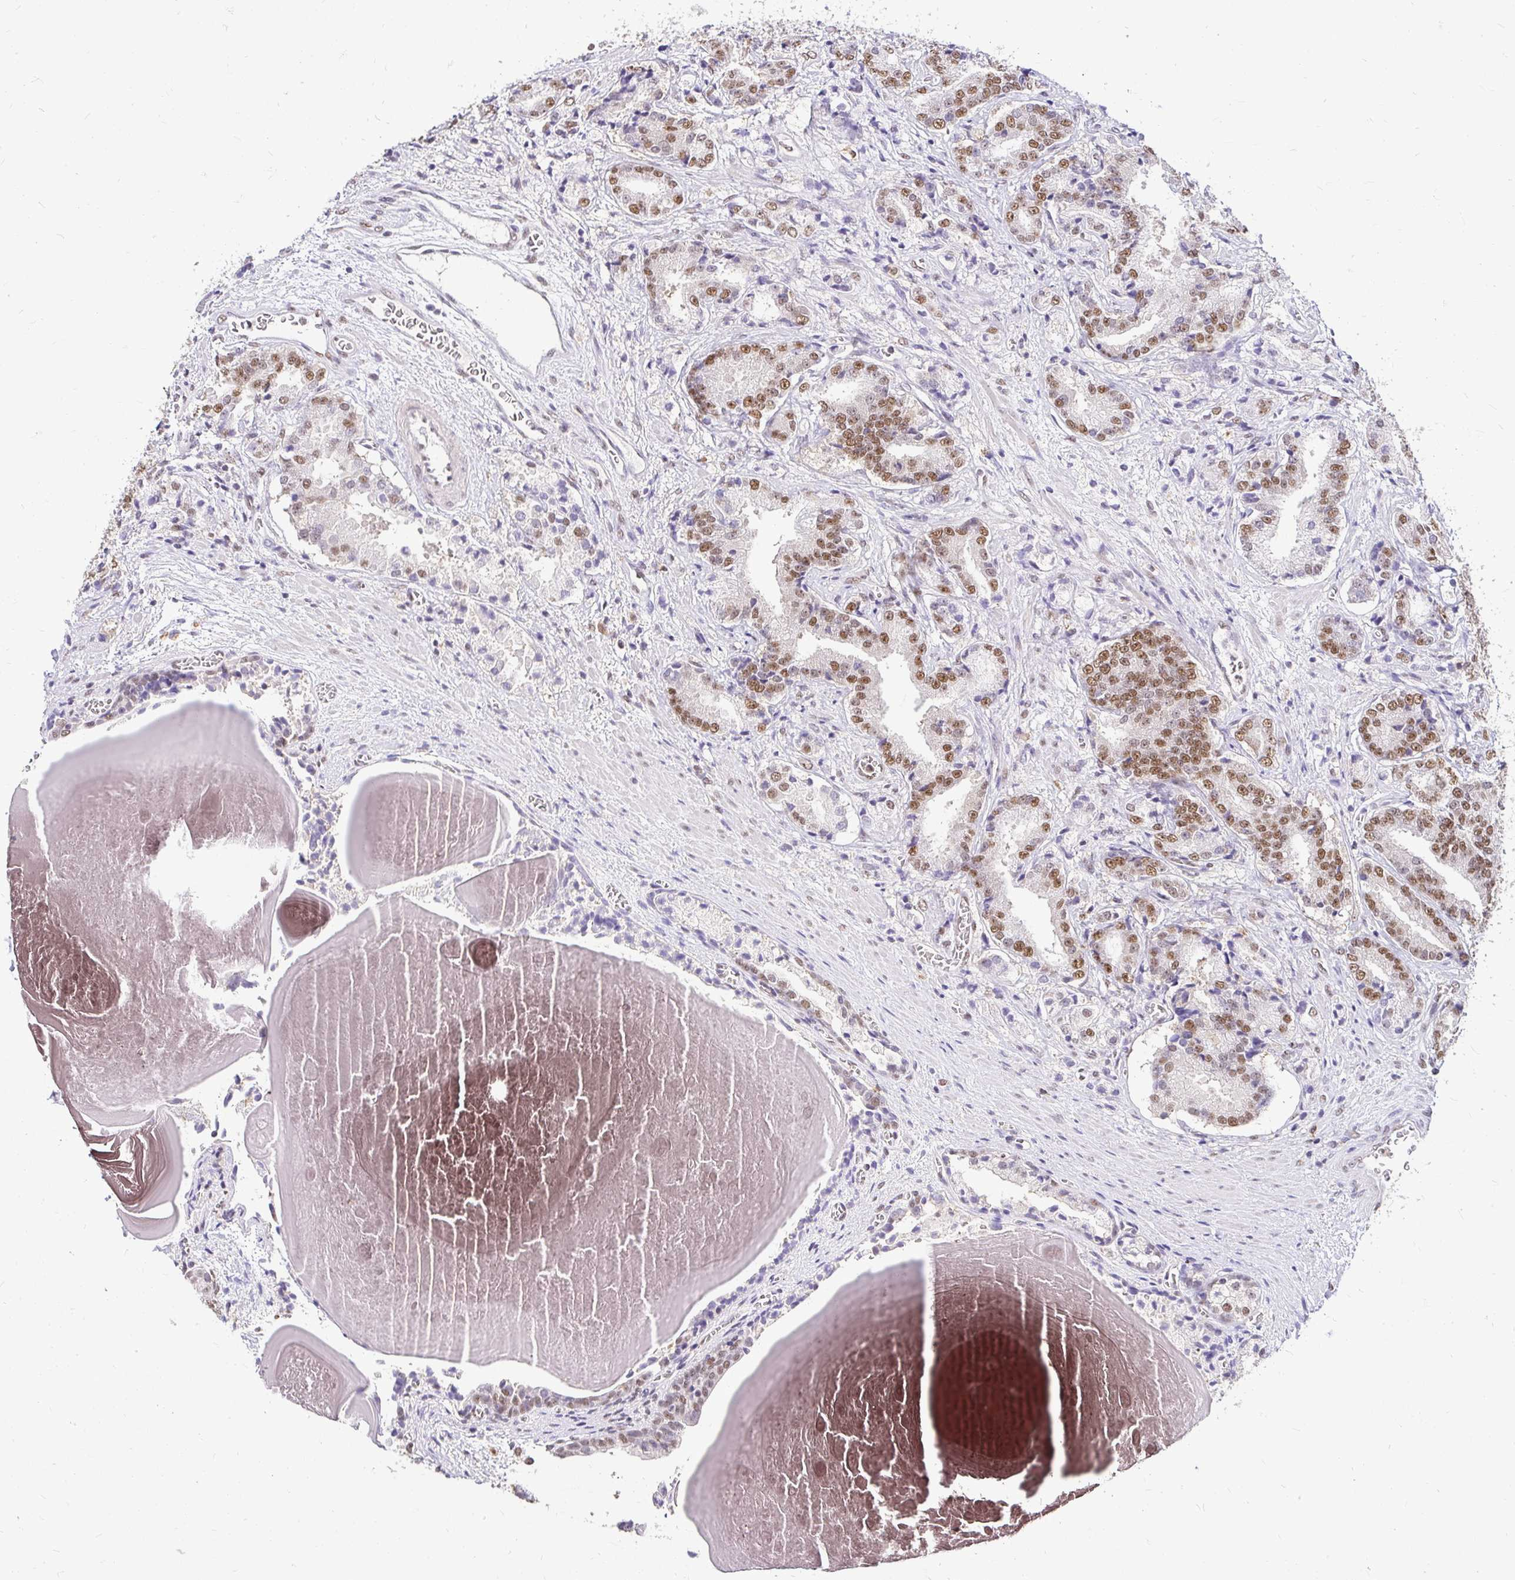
{"staining": {"intensity": "moderate", "quantity": ">75%", "location": "nuclear"}, "tissue": "prostate cancer", "cell_type": "Tumor cells", "image_type": "cancer", "snomed": [{"axis": "morphology", "description": "Adenocarcinoma, High grade"}, {"axis": "topography", "description": "Prostate and seminal vesicle, NOS"}], "caption": "A brown stain labels moderate nuclear staining of a protein in prostate high-grade adenocarcinoma tumor cells. (Brightfield microscopy of DAB IHC at high magnification).", "gene": "RIMS4", "patient": {"sex": "male", "age": 61}}